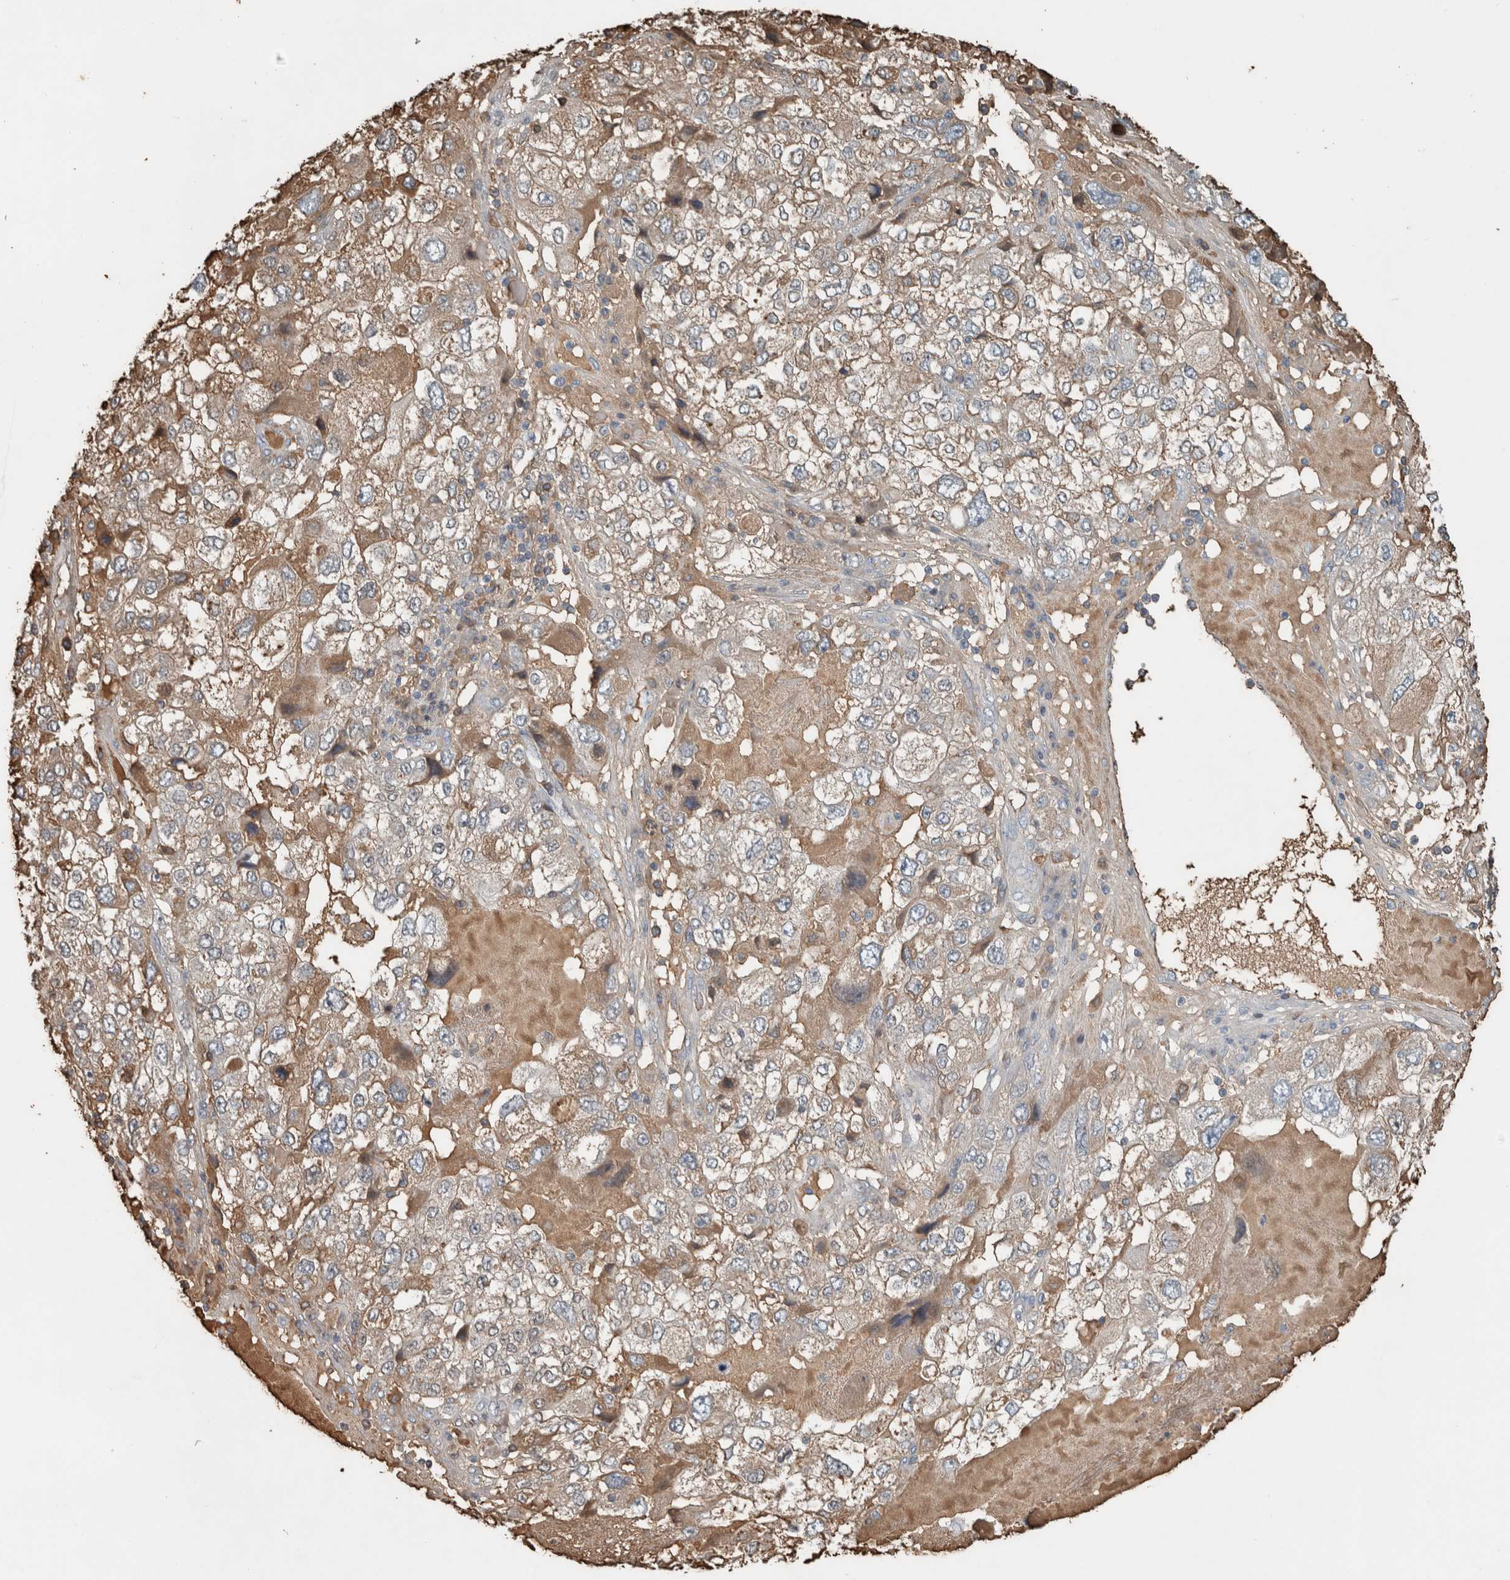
{"staining": {"intensity": "weak", "quantity": ">75%", "location": "cytoplasmic/membranous"}, "tissue": "endometrial cancer", "cell_type": "Tumor cells", "image_type": "cancer", "snomed": [{"axis": "morphology", "description": "Adenocarcinoma, NOS"}, {"axis": "topography", "description": "Endometrium"}], "caption": "A photomicrograph of human adenocarcinoma (endometrial) stained for a protein exhibits weak cytoplasmic/membranous brown staining in tumor cells.", "gene": "USP34", "patient": {"sex": "female", "age": 49}}